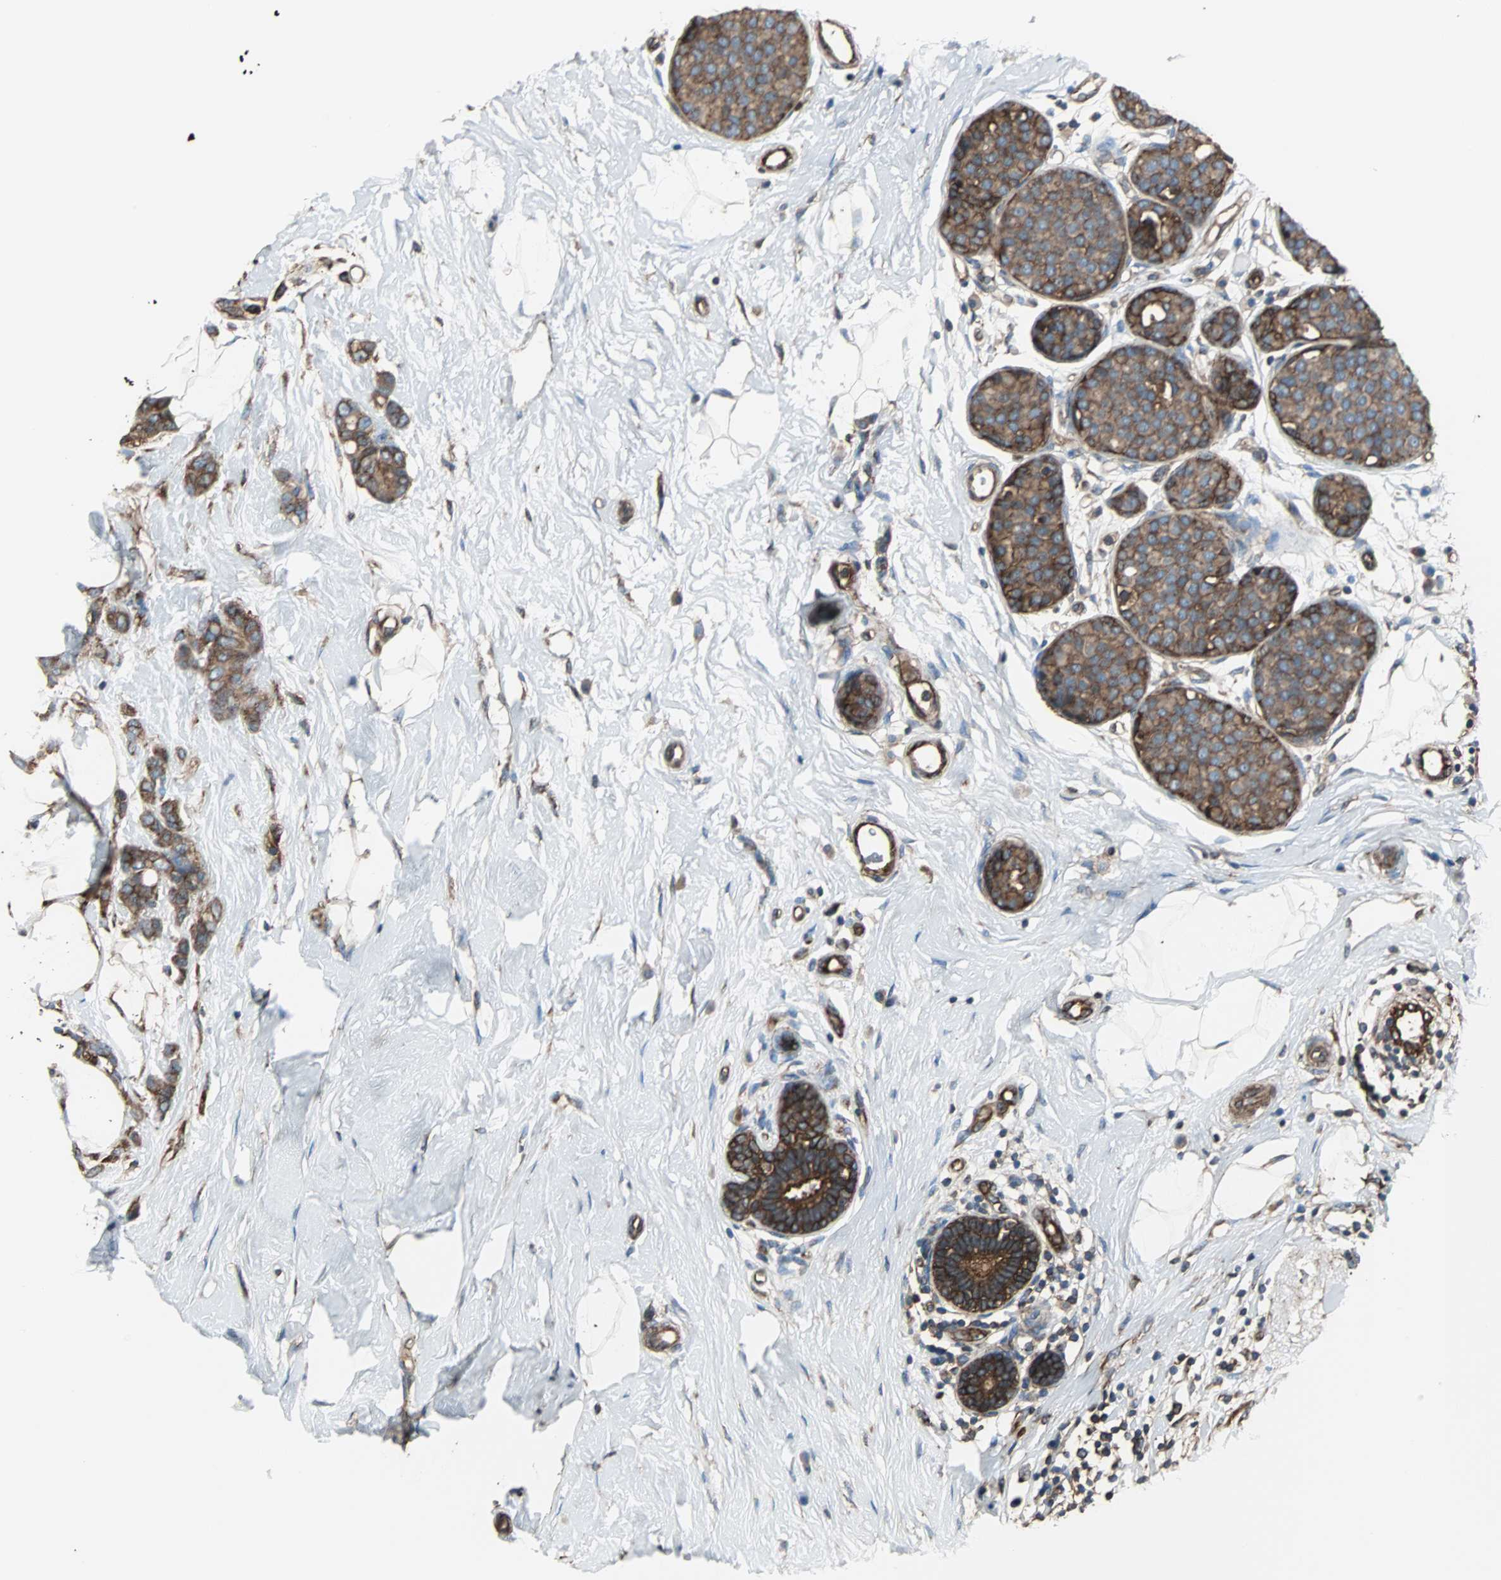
{"staining": {"intensity": "strong", "quantity": ">75%", "location": "cytoplasmic/membranous"}, "tissue": "breast cancer", "cell_type": "Tumor cells", "image_type": "cancer", "snomed": [{"axis": "morphology", "description": "Lobular carcinoma, in situ"}, {"axis": "morphology", "description": "Lobular carcinoma"}, {"axis": "topography", "description": "Breast"}], "caption": "An image of human breast cancer (lobular carcinoma in situ) stained for a protein exhibits strong cytoplasmic/membranous brown staining in tumor cells. (Brightfield microscopy of DAB IHC at high magnification).", "gene": "ACTN1", "patient": {"sex": "female", "age": 41}}